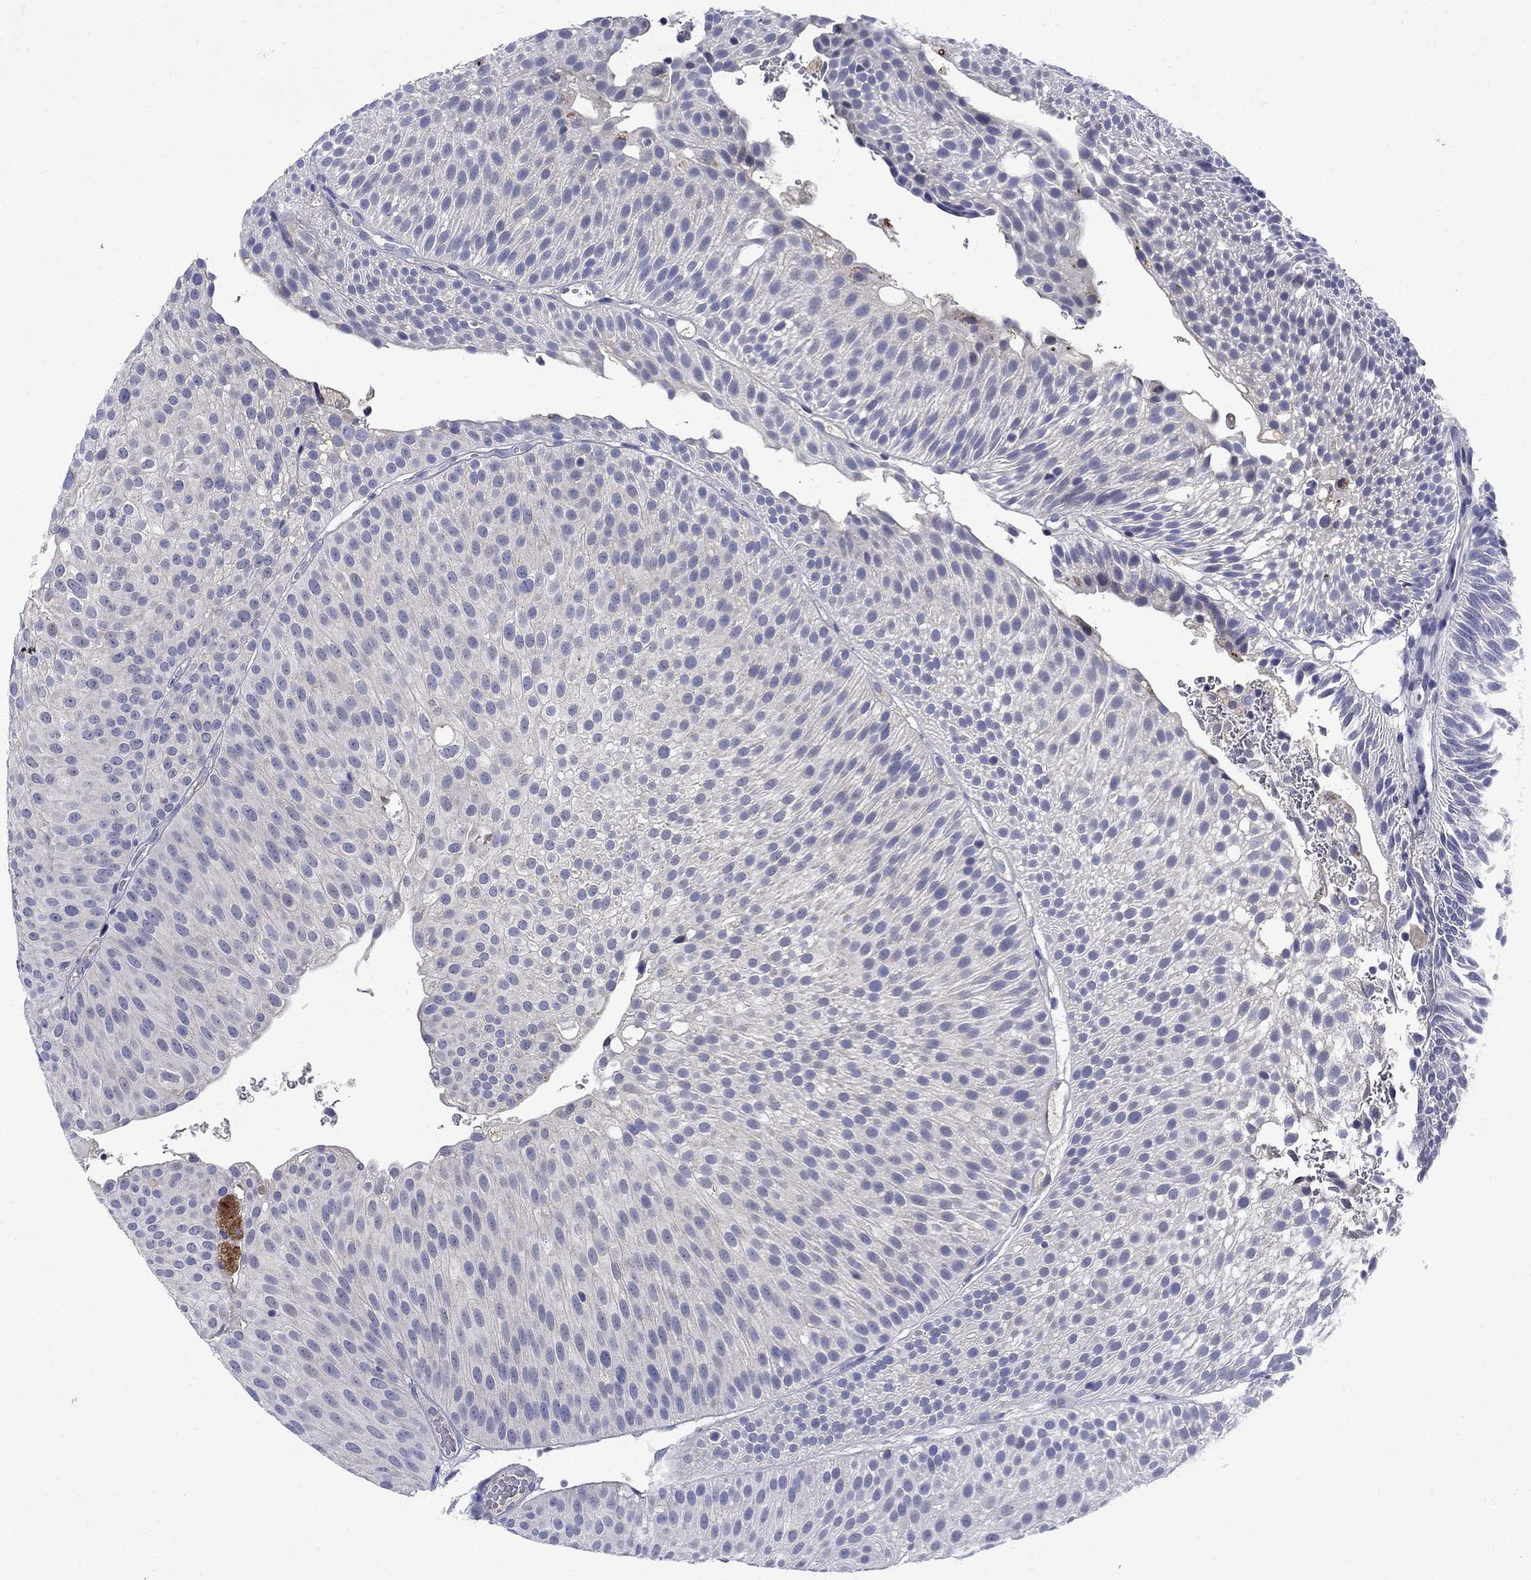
{"staining": {"intensity": "negative", "quantity": "none", "location": "none"}, "tissue": "urothelial cancer", "cell_type": "Tumor cells", "image_type": "cancer", "snomed": [{"axis": "morphology", "description": "Urothelial carcinoma, Low grade"}, {"axis": "topography", "description": "Urinary bladder"}], "caption": "High power microscopy micrograph of an IHC photomicrograph of urothelial carcinoma (low-grade), revealing no significant positivity in tumor cells.", "gene": "STAB2", "patient": {"sex": "male", "age": 65}}